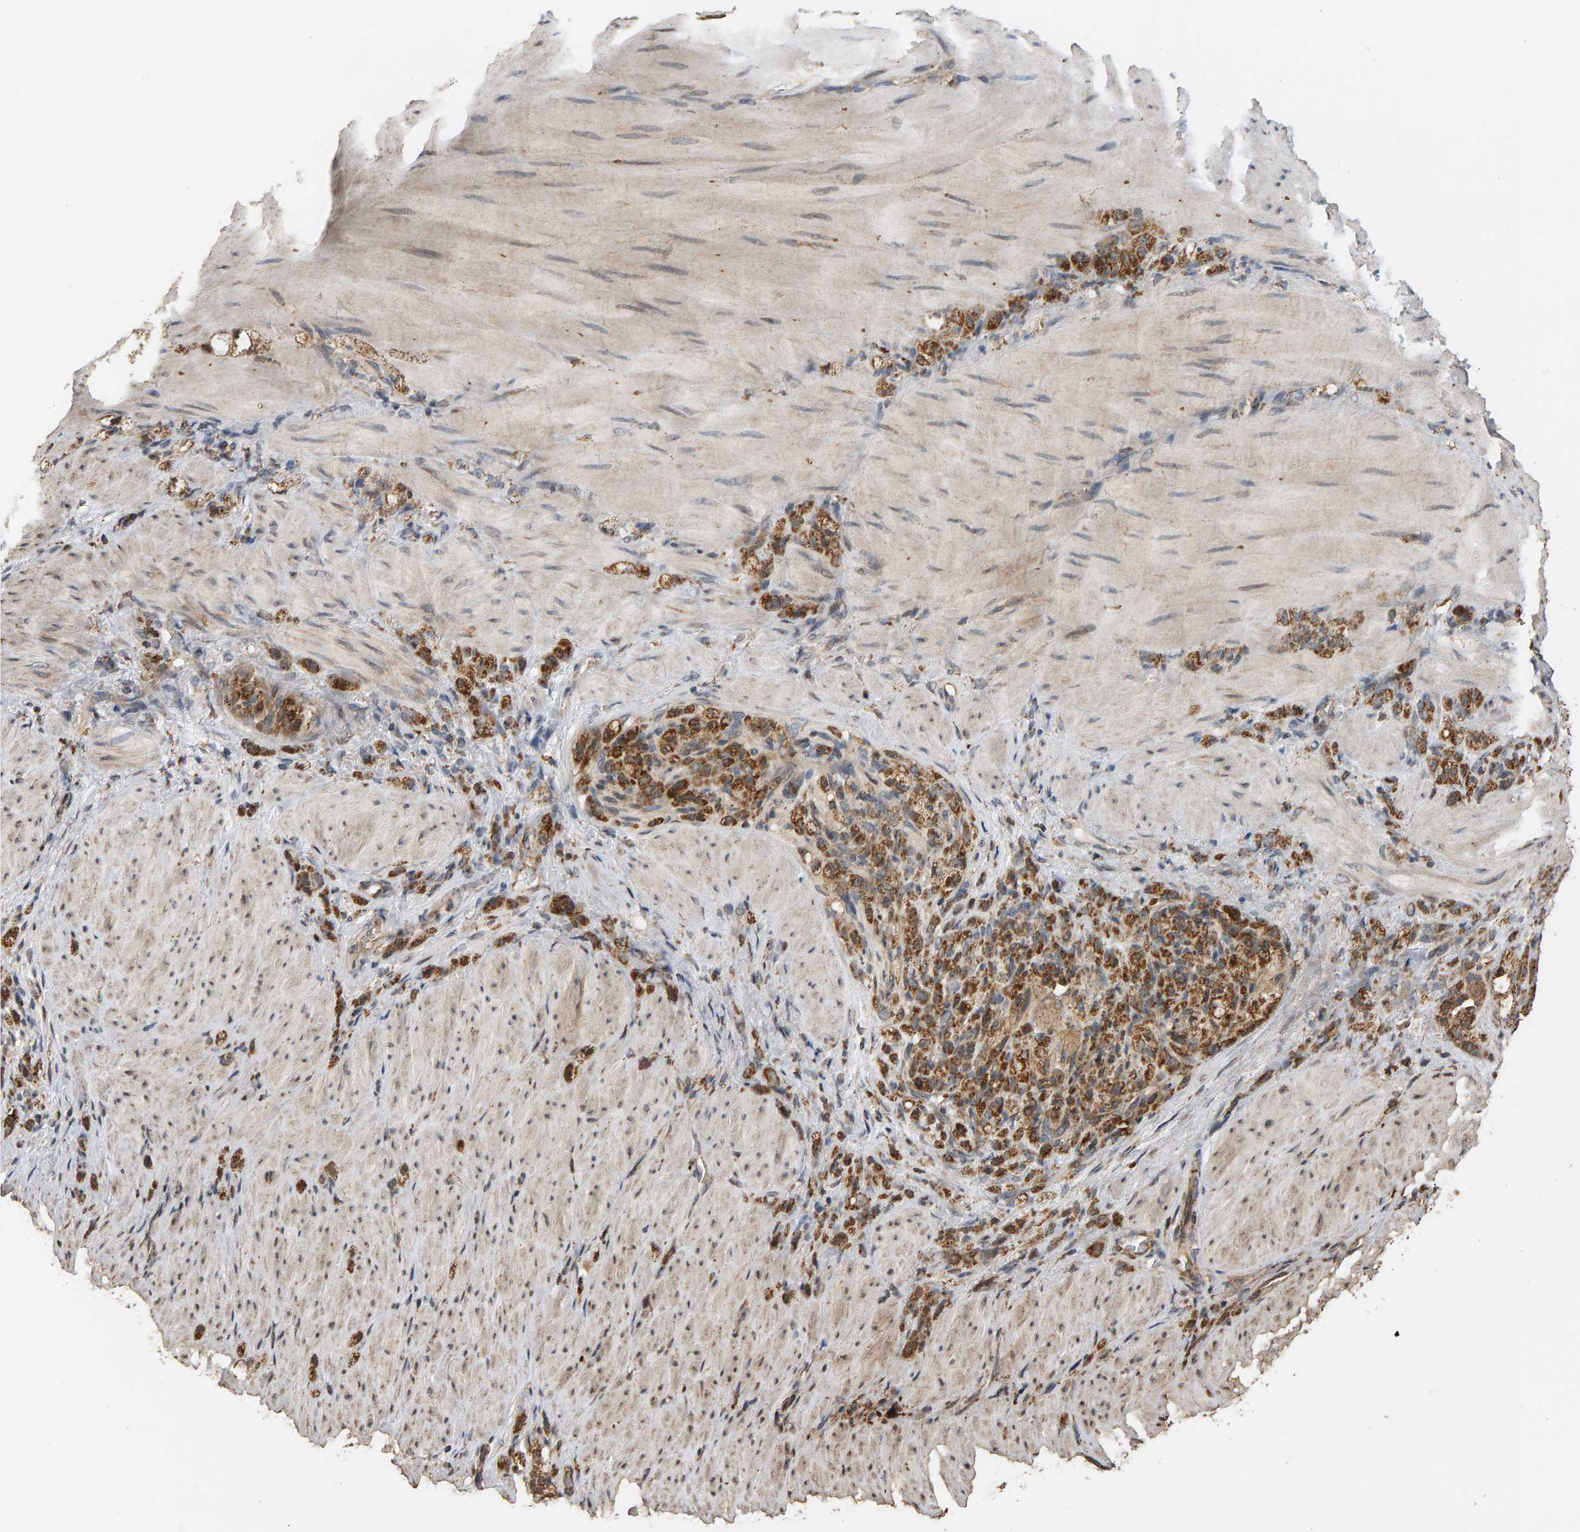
{"staining": {"intensity": "moderate", "quantity": ">75%", "location": "cytoplasmic/membranous"}, "tissue": "stomach cancer", "cell_type": "Tumor cells", "image_type": "cancer", "snomed": [{"axis": "morphology", "description": "Normal tissue, NOS"}, {"axis": "morphology", "description": "Adenocarcinoma, NOS"}, {"axis": "topography", "description": "Stomach"}], "caption": "IHC staining of adenocarcinoma (stomach), which reveals medium levels of moderate cytoplasmic/membranous staining in approximately >75% of tumor cells indicating moderate cytoplasmic/membranous protein staining. The staining was performed using DAB (brown) for protein detection and nuclei were counterstained in hematoxylin (blue).", "gene": "GSTK1", "patient": {"sex": "male", "age": 82}}